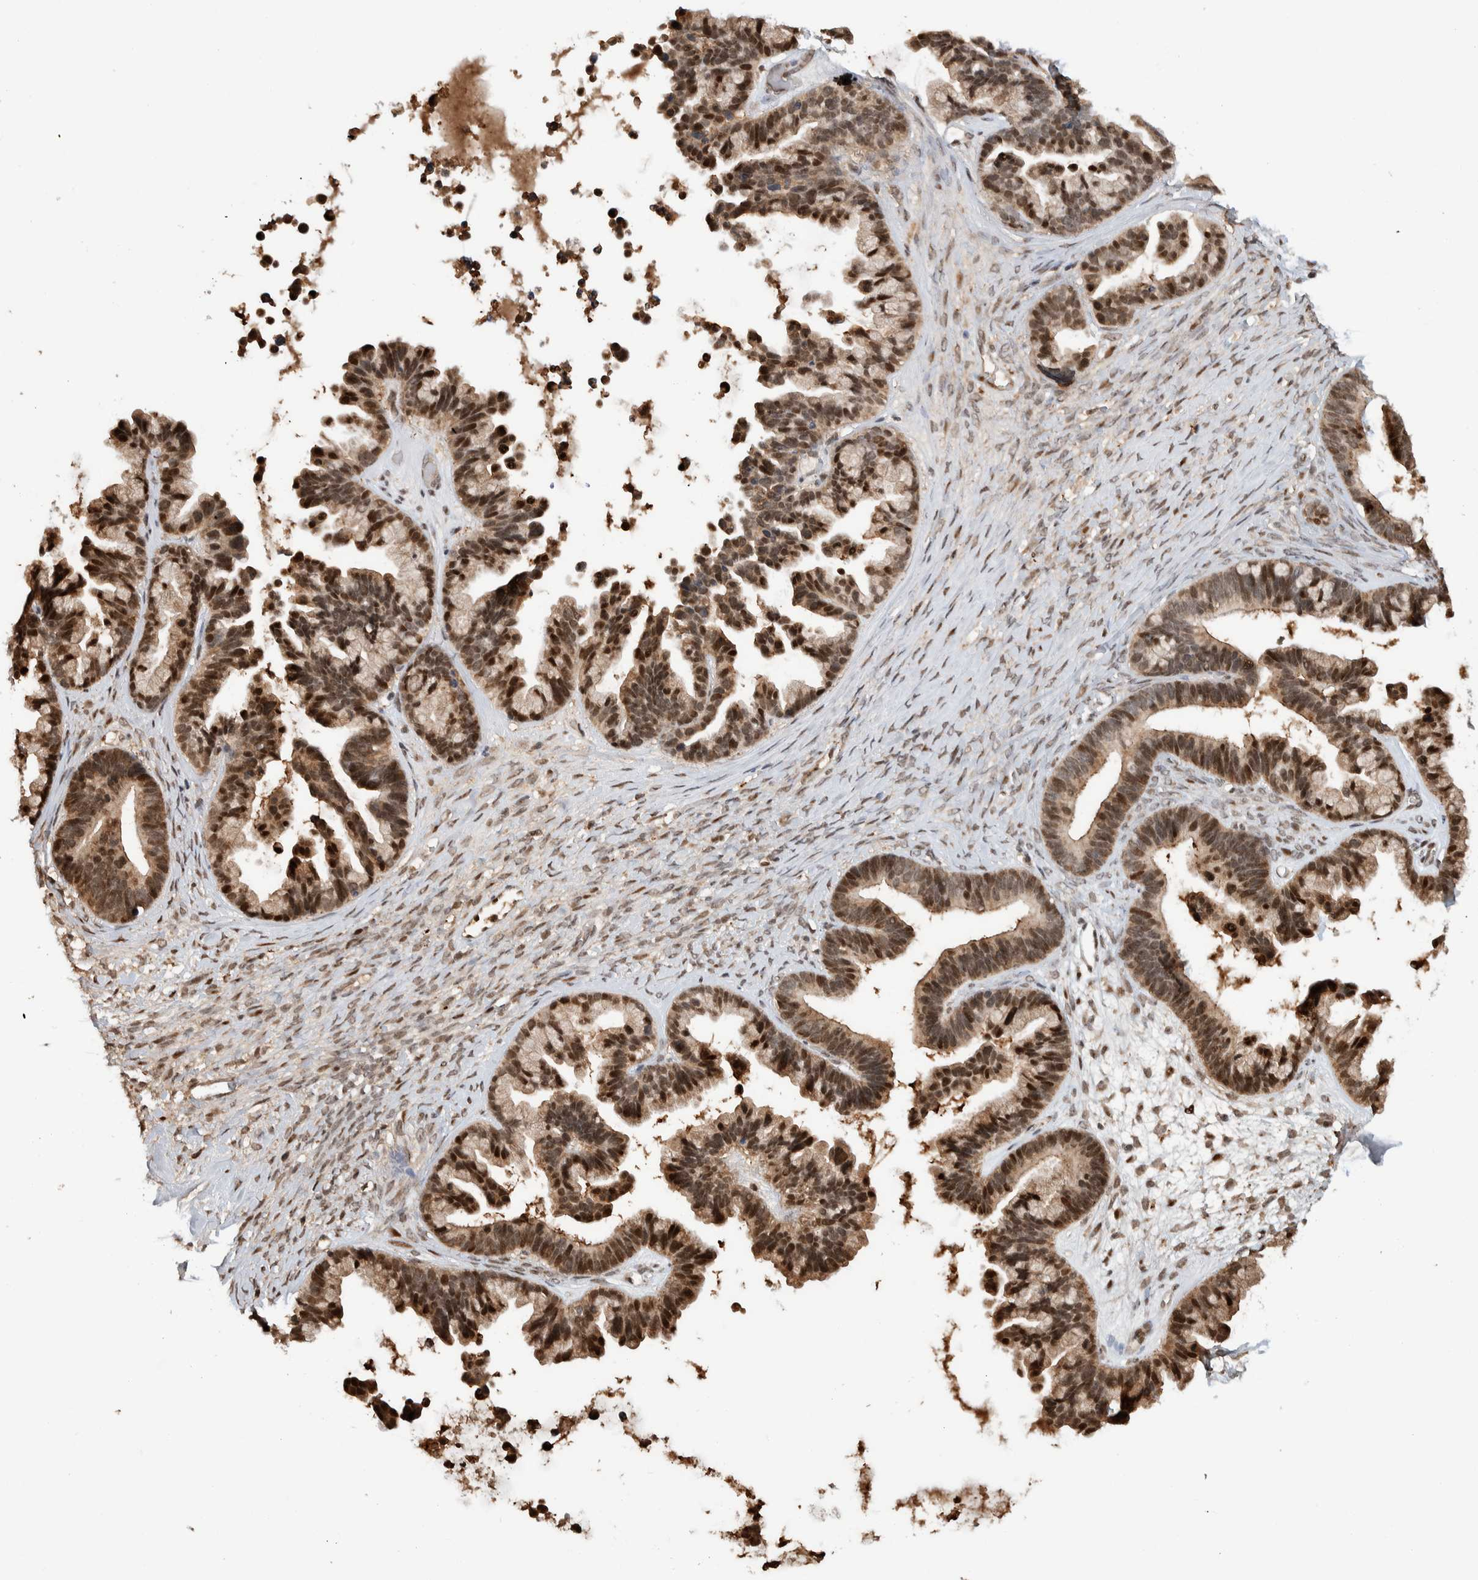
{"staining": {"intensity": "moderate", "quantity": ">75%", "location": "nuclear"}, "tissue": "ovarian cancer", "cell_type": "Tumor cells", "image_type": "cancer", "snomed": [{"axis": "morphology", "description": "Cystadenocarcinoma, serous, NOS"}, {"axis": "topography", "description": "Ovary"}], "caption": "A micrograph showing moderate nuclear staining in approximately >75% of tumor cells in ovarian cancer (serous cystadenocarcinoma), as visualized by brown immunohistochemical staining.", "gene": "ZNF521", "patient": {"sex": "female", "age": 56}}